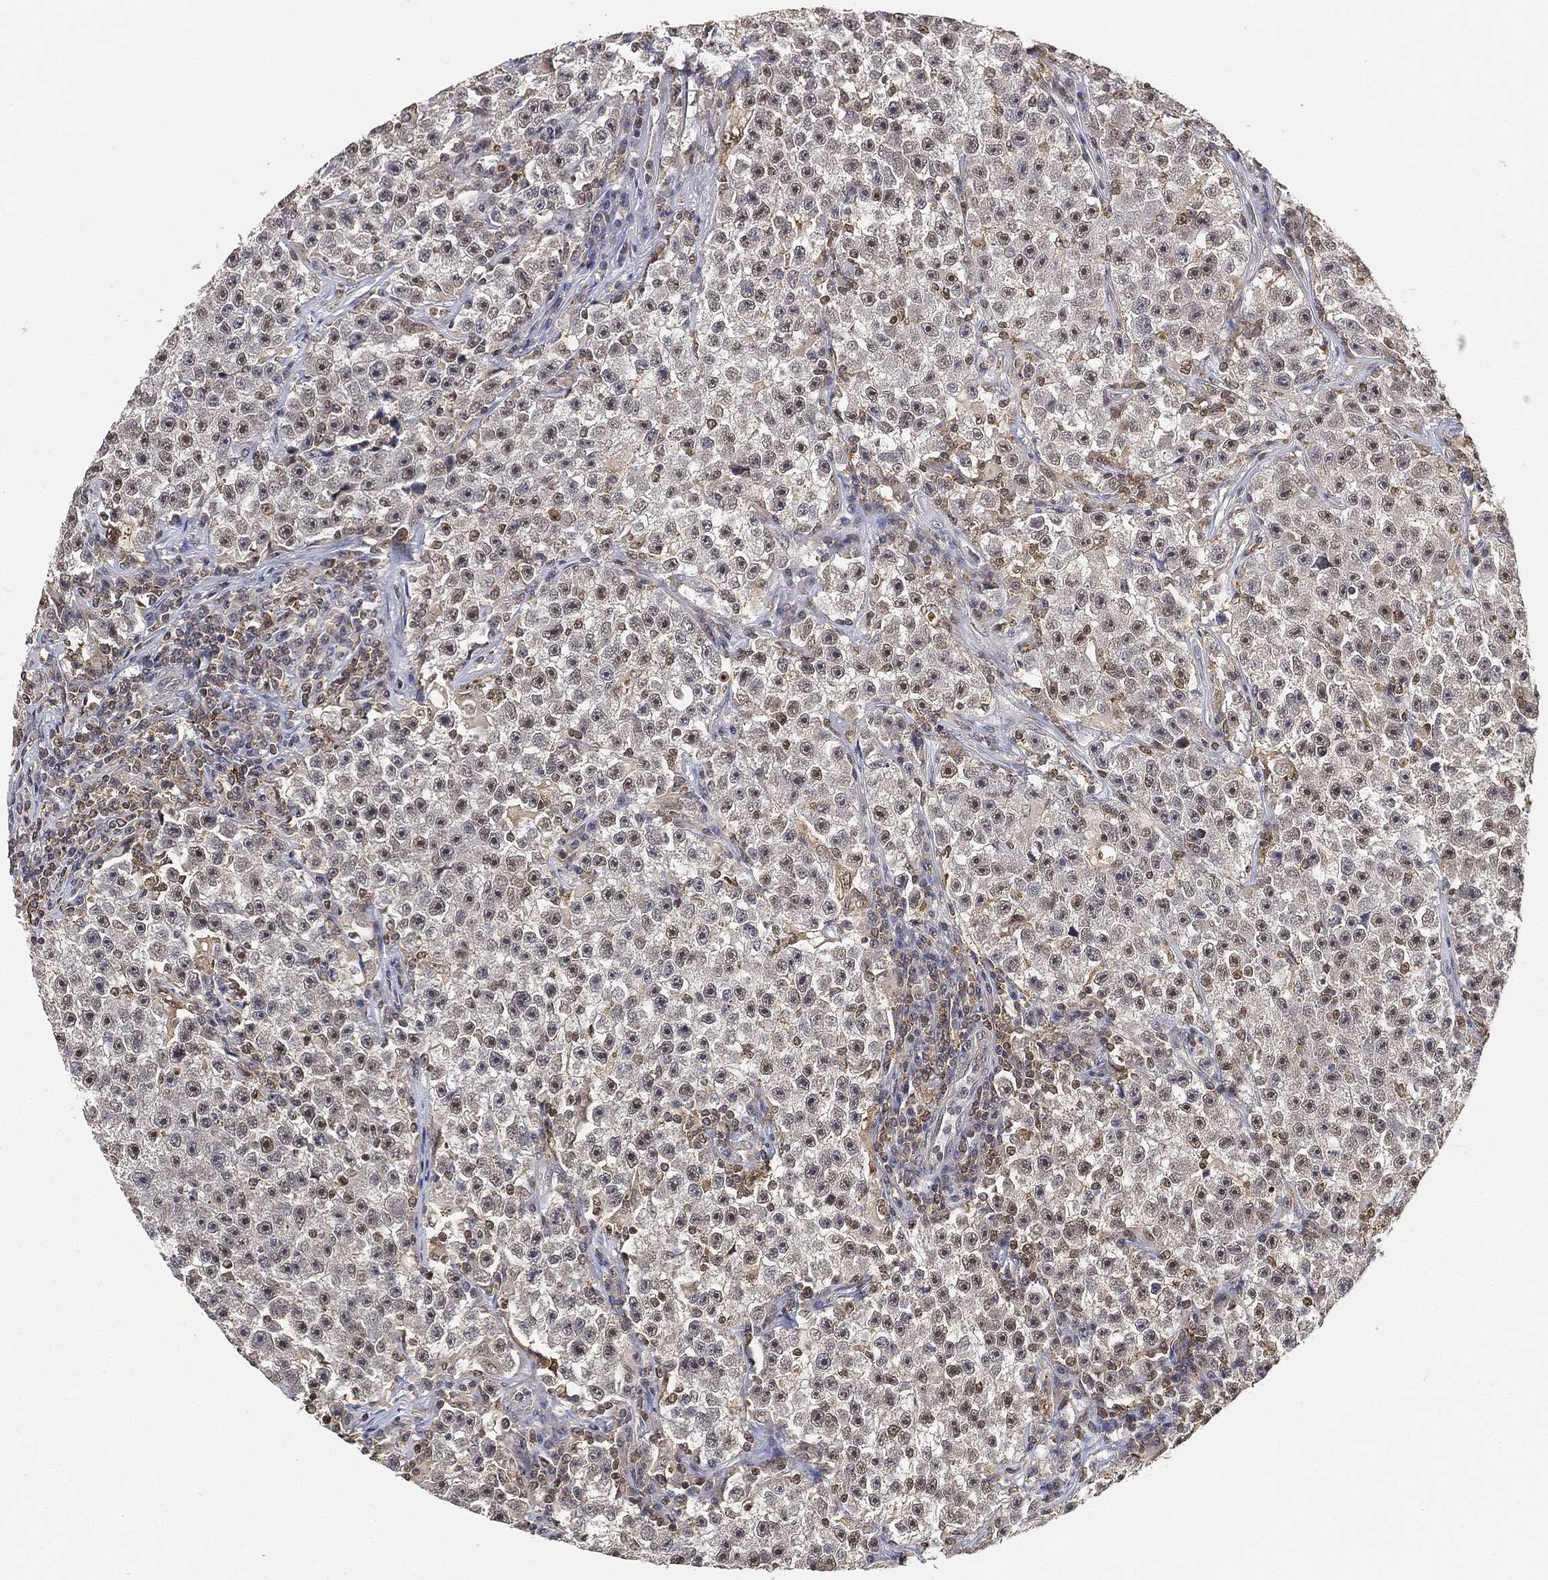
{"staining": {"intensity": "moderate", "quantity": "<25%", "location": "nuclear"}, "tissue": "testis cancer", "cell_type": "Tumor cells", "image_type": "cancer", "snomed": [{"axis": "morphology", "description": "Seminoma, NOS"}, {"axis": "topography", "description": "Testis"}], "caption": "Moderate nuclear staining is present in approximately <25% of tumor cells in testis seminoma.", "gene": "WDR26", "patient": {"sex": "male", "age": 22}}